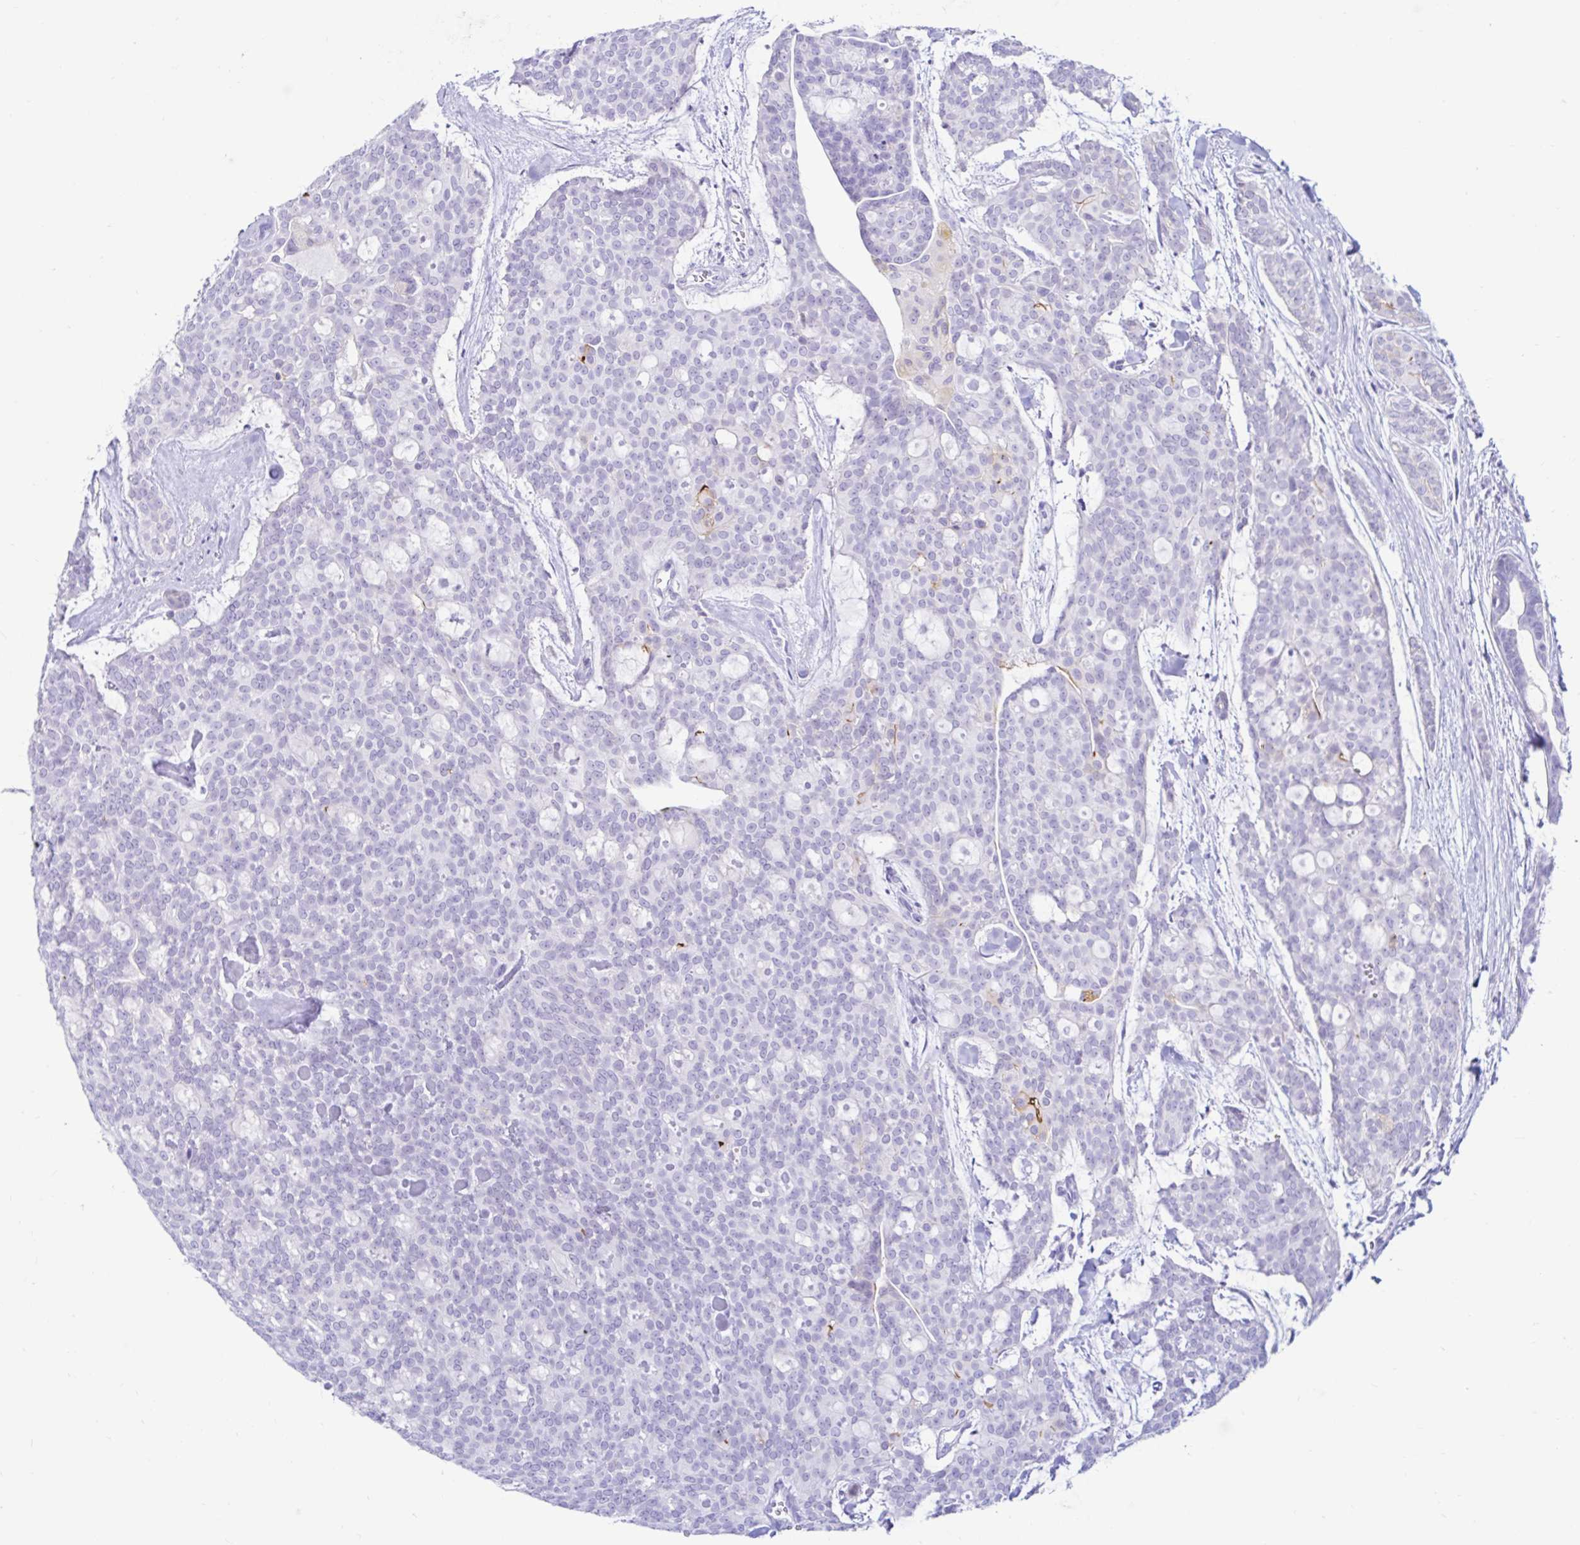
{"staining": {"intensity": "strong", "quantity": "<25%", "location": "cytoplasmic/membranous"}, "tissue": "head and neck cancer", "cell_type": "Tumor cells", "image_type": "cancer", "snomed": [{"axis": "morphology", "description": "Adenocarcinoma, NOS"}, {"axis": "topography", "description": "Head-Neck"}], "caption": "Protein expression analysis of head and neck cancer (adenocarcinoma) reveals strong cytoplasmic/membranous expression in approximately <25% of tumor cells.", "gene": "BEST1", "patient": {"sex": "male", "age": 66}}